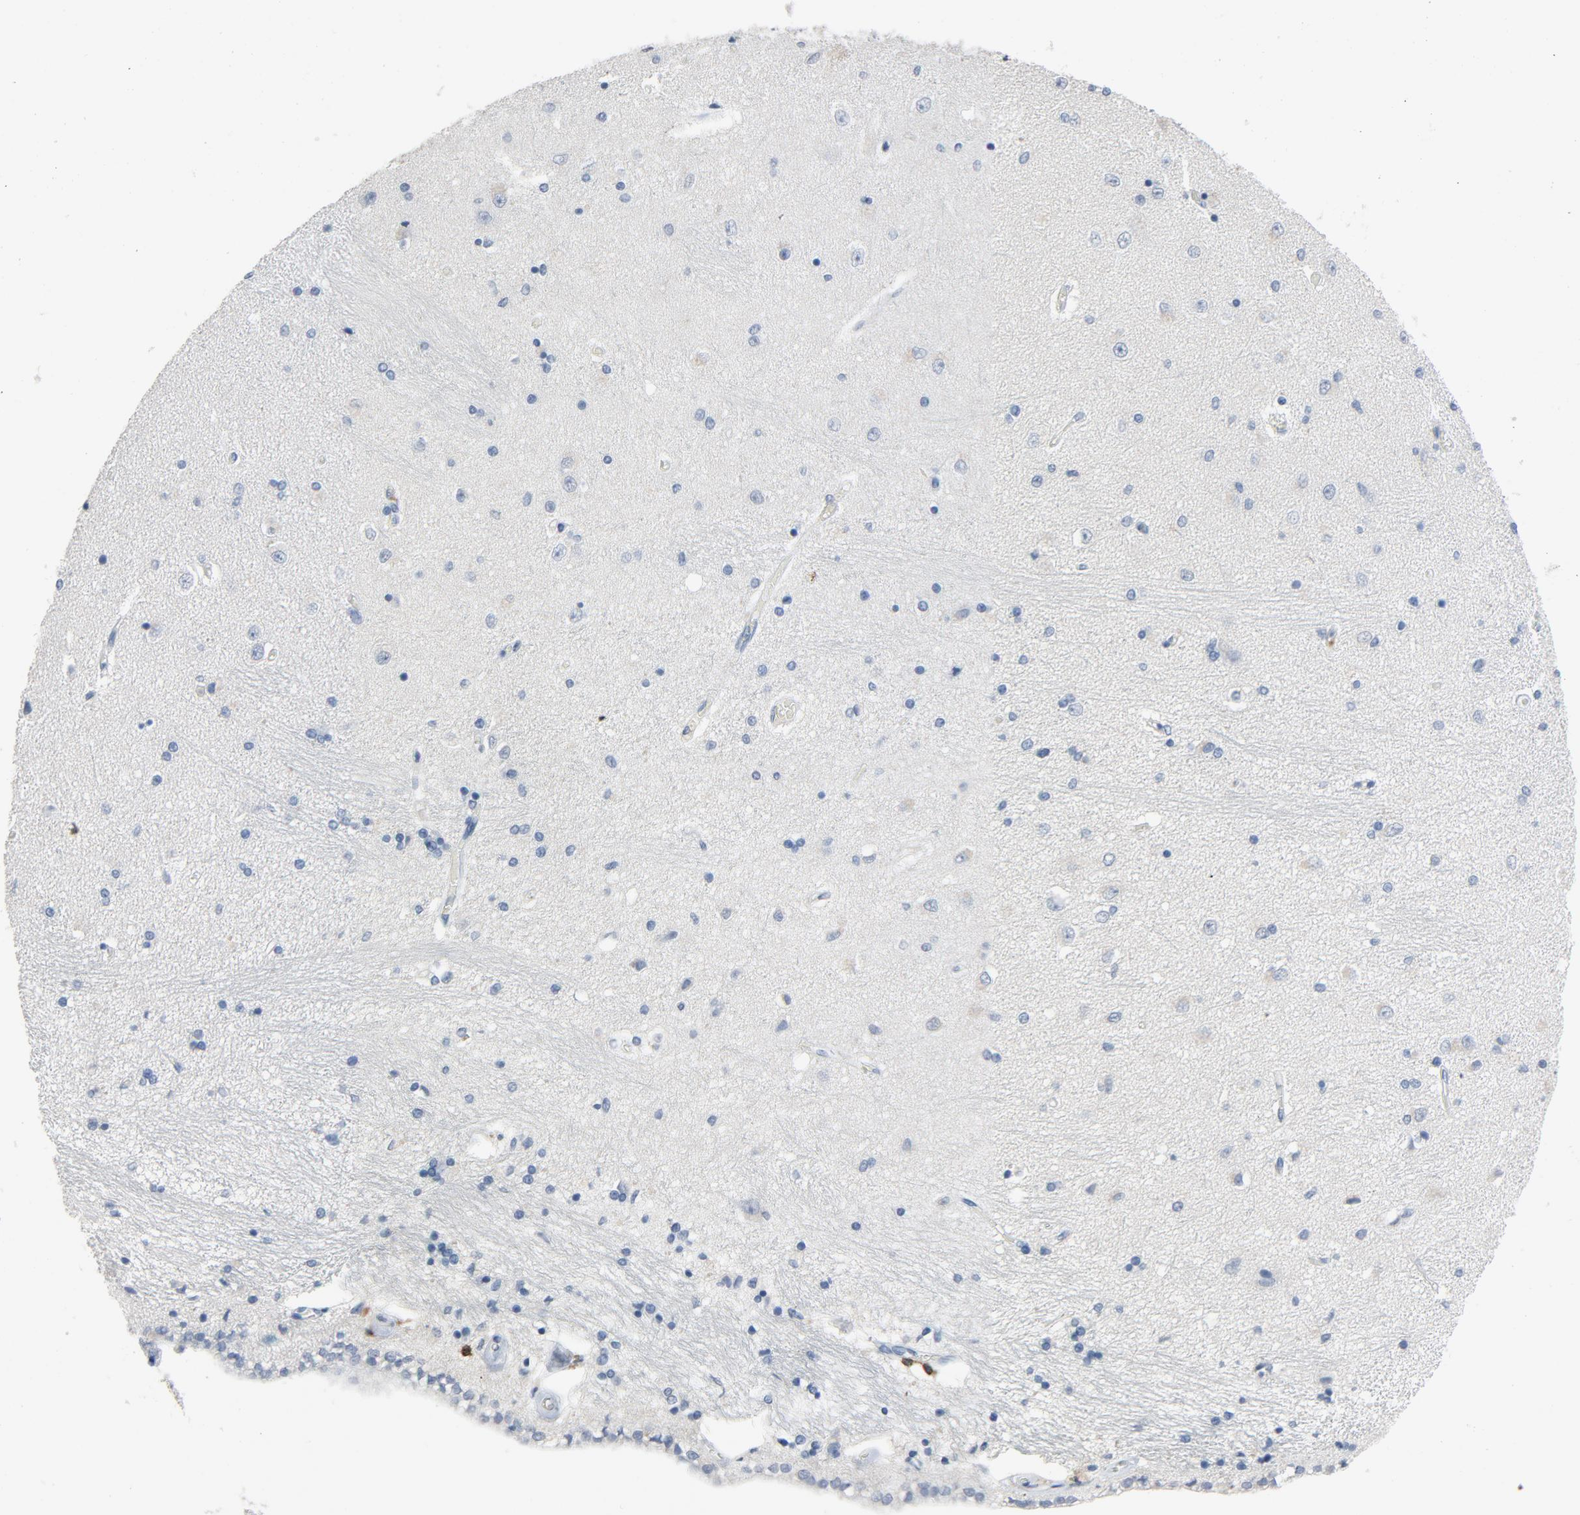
{"staining": {"intensity": "negative", "quantity": "none", "location": "none"}, "tissue": "hippocampus", "cell_type": "Glial cells", "image_type": "normal", "snomed": [{"axis": "morphology", "description": "Normal tissue, NOS"}, {"axis": "topography", "description": "Hippocampus"}], "caption": "This is an immunohistochemistry histopathology image of benign human hippocampus. There is no staining in glial cells.", "gene": "LCK", "patient": {"sex": "female", "age": 54}}